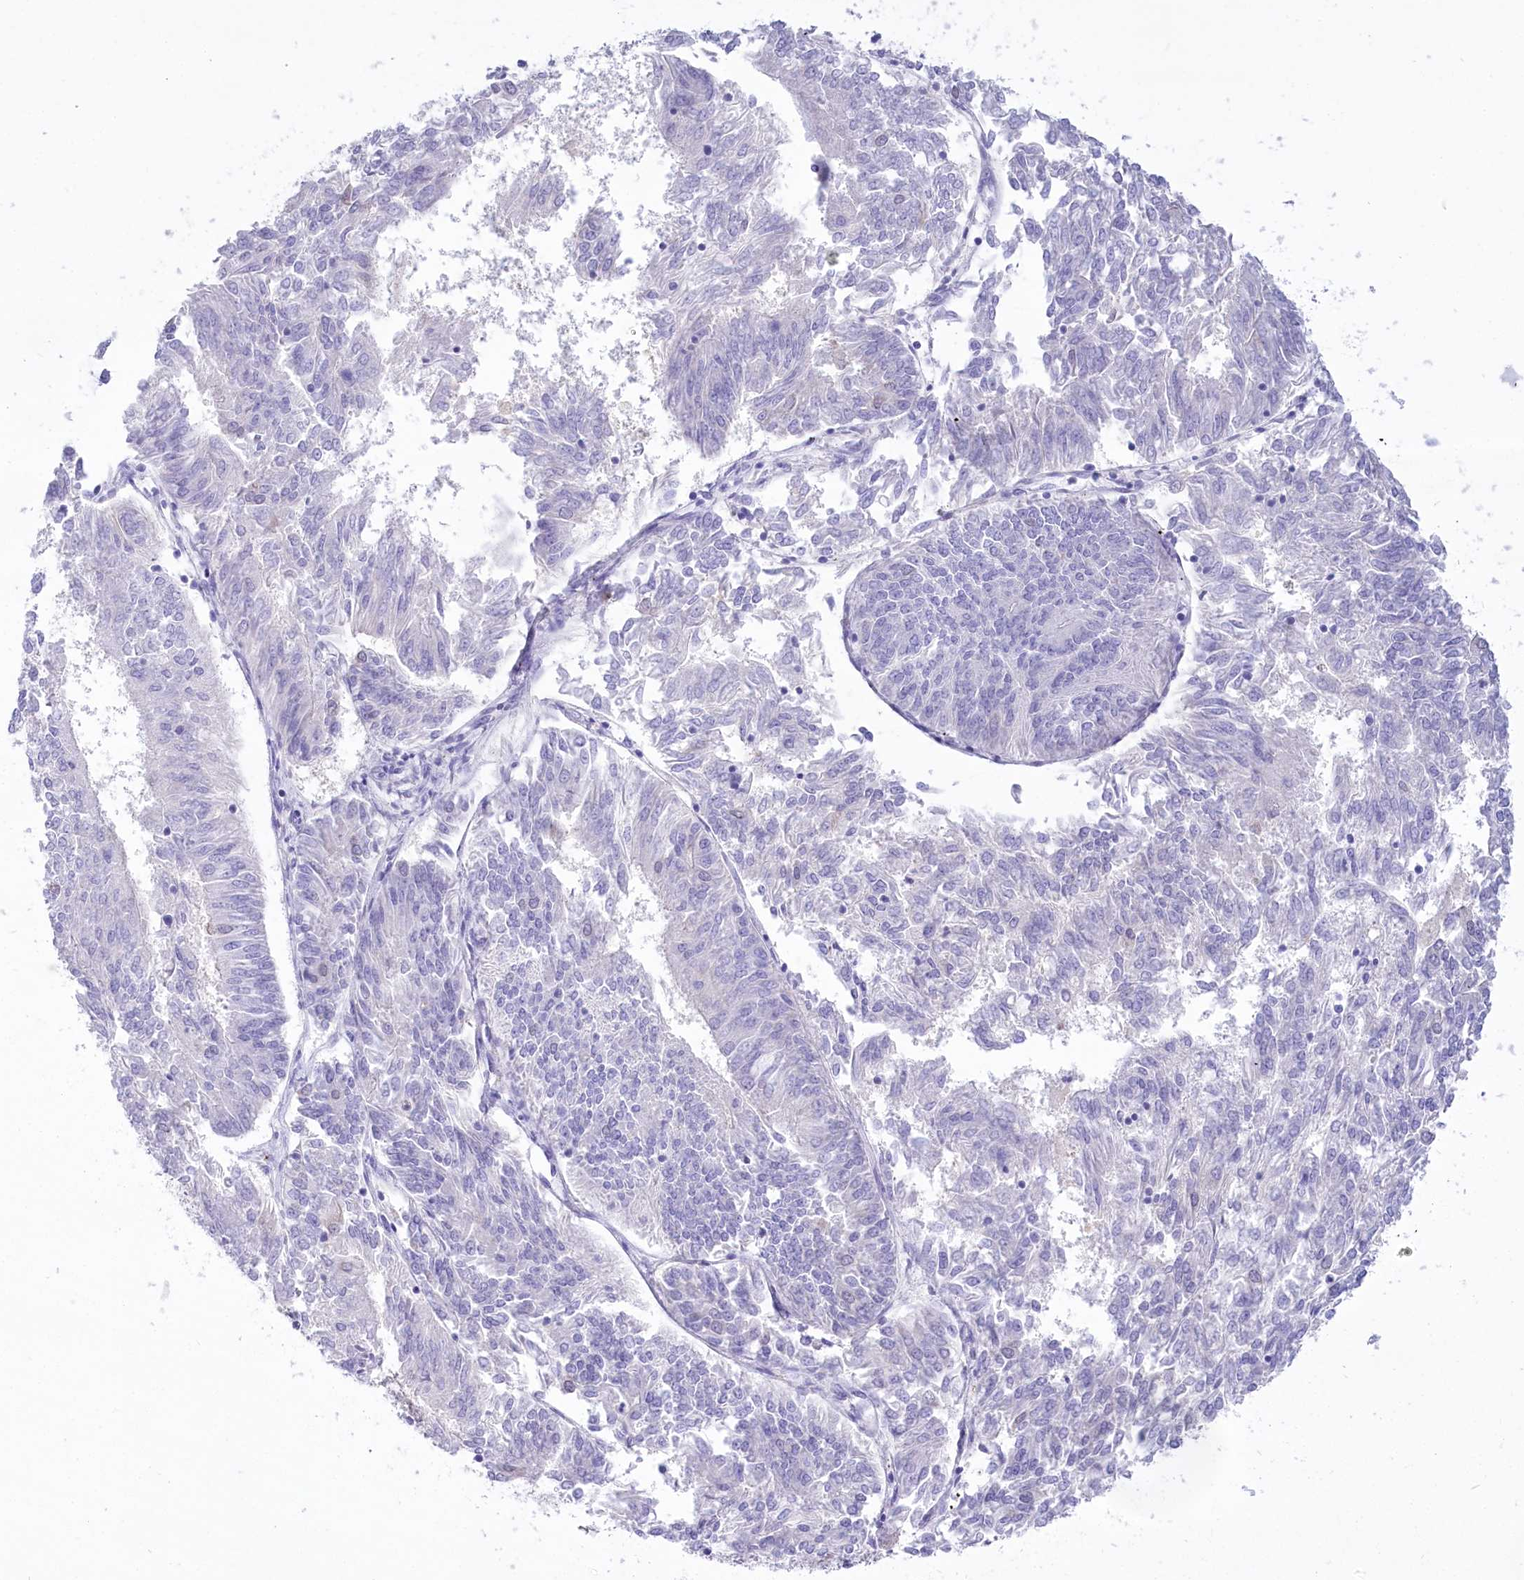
{"staining": {"intensity": "negative", "quantity": "none", "location": "none"}, "tissue": "endometrial cancer", "cell_type": "Tumor cells", "image_type": "cancer", "snomed": [{"axis": "morphology", "description": "Adenocarcinoma, NOS"}, {"axis": "topography", "description": "Endometrium"}], "caption": "Immunohistochemistry histopathology image of neoplastic tissue: human endometrial adenocarcinoma stained with DAB displays no significant protein staining in tumor cells.", "gene": "PBLD", "patient": {"sex": "female", "age": 86}}